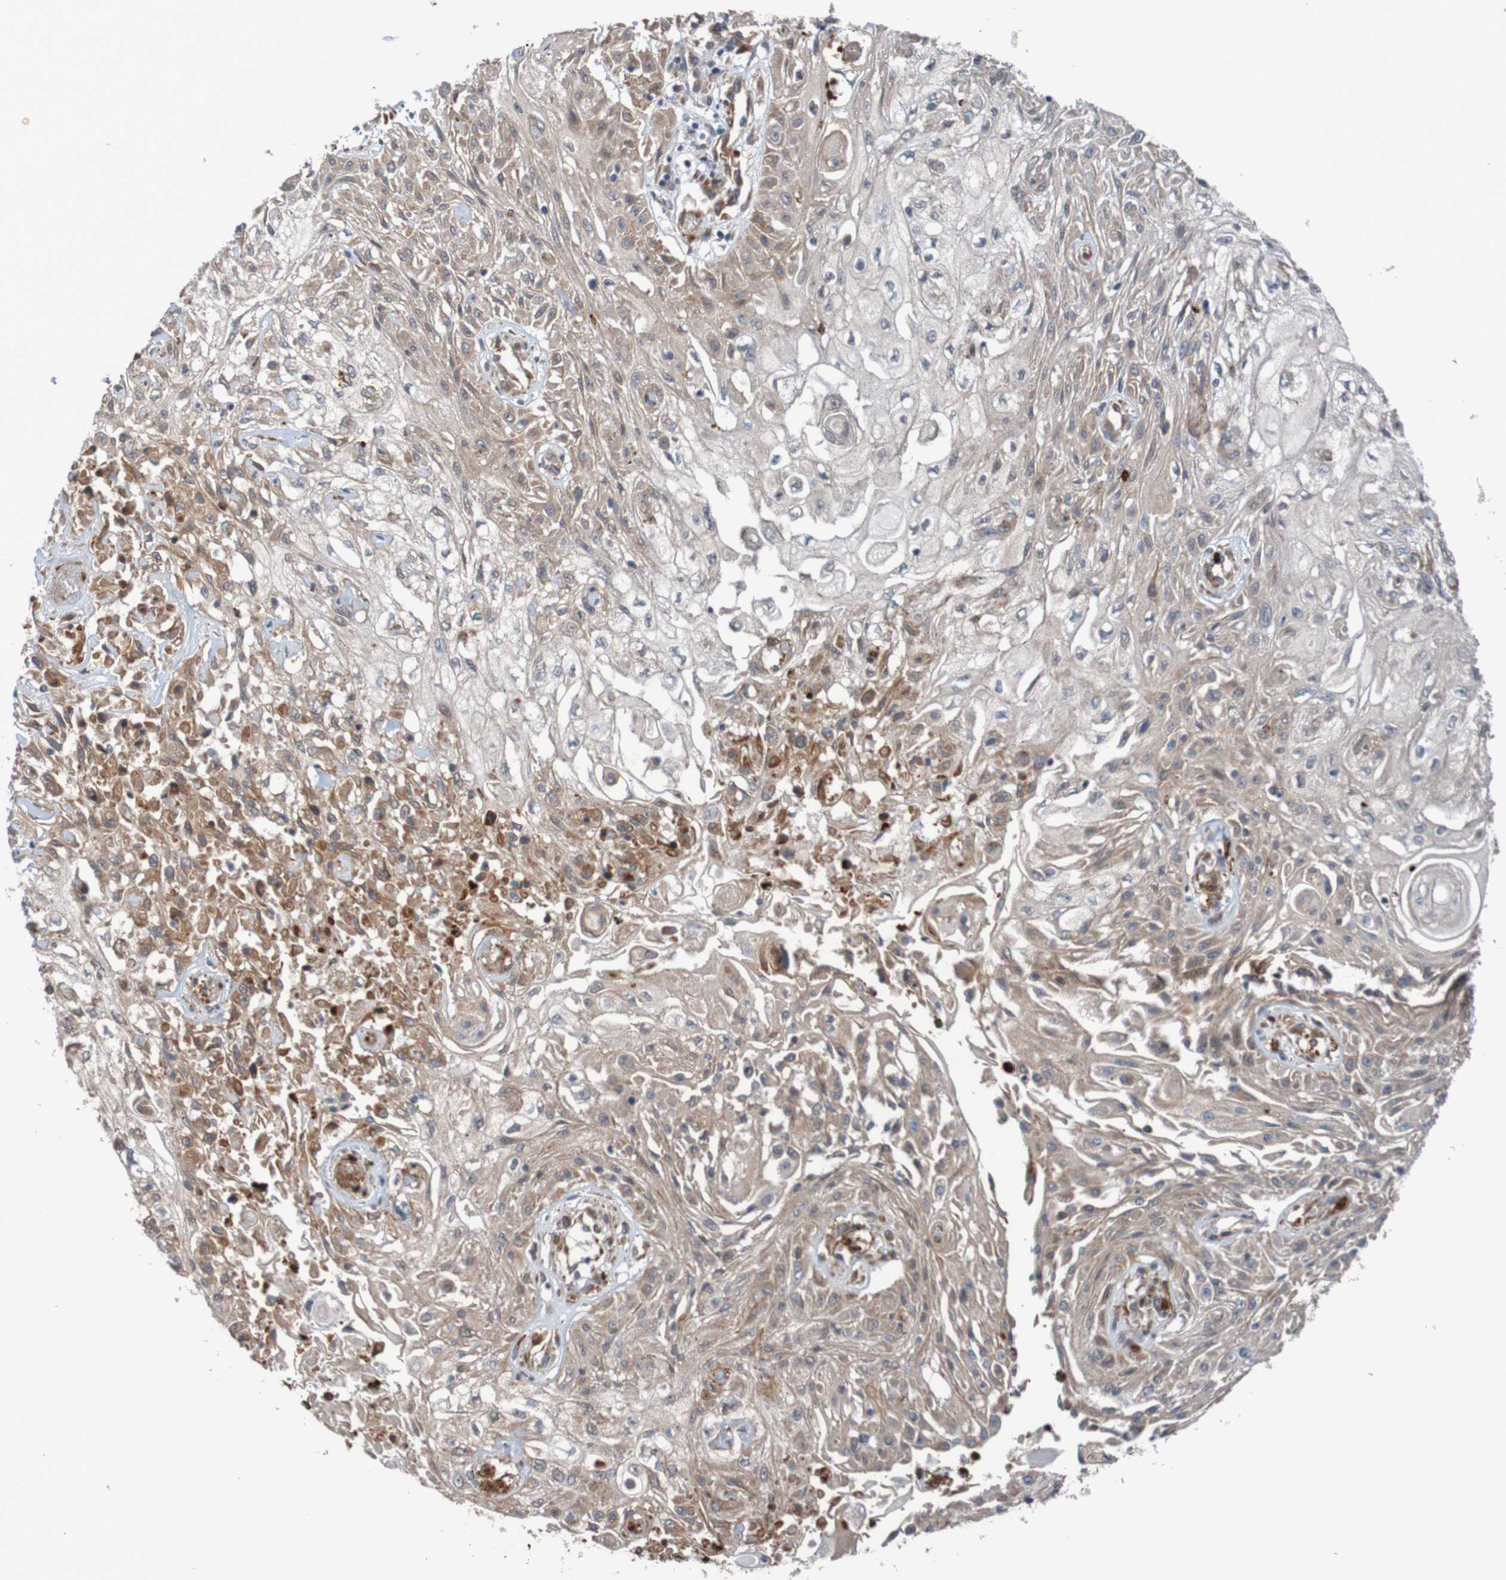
{"staining": {"intensity": "moderate", "quantity": ">75%", "location": "cytoplasmic/membranous"}, "tissue": "skin cancer", "cell_type": "Tumor cells", "image_type": "cancer", "snomed": [{"axis": "morphology", "description": "Squamous cell carcinoma, NOS"}, {"axis": "topography", "description": "Skin"}], "caption": "Immunohistochemistry (IHC) (DAB (3,3'-diaminobenzidine)) staining of skin cancer demonstrates moderate cytoplasmic/membranous protein staining in about >75% of tumor cells.", "gene": "ST8SIA6", "patient": {"sex": "male", "age": 75}}